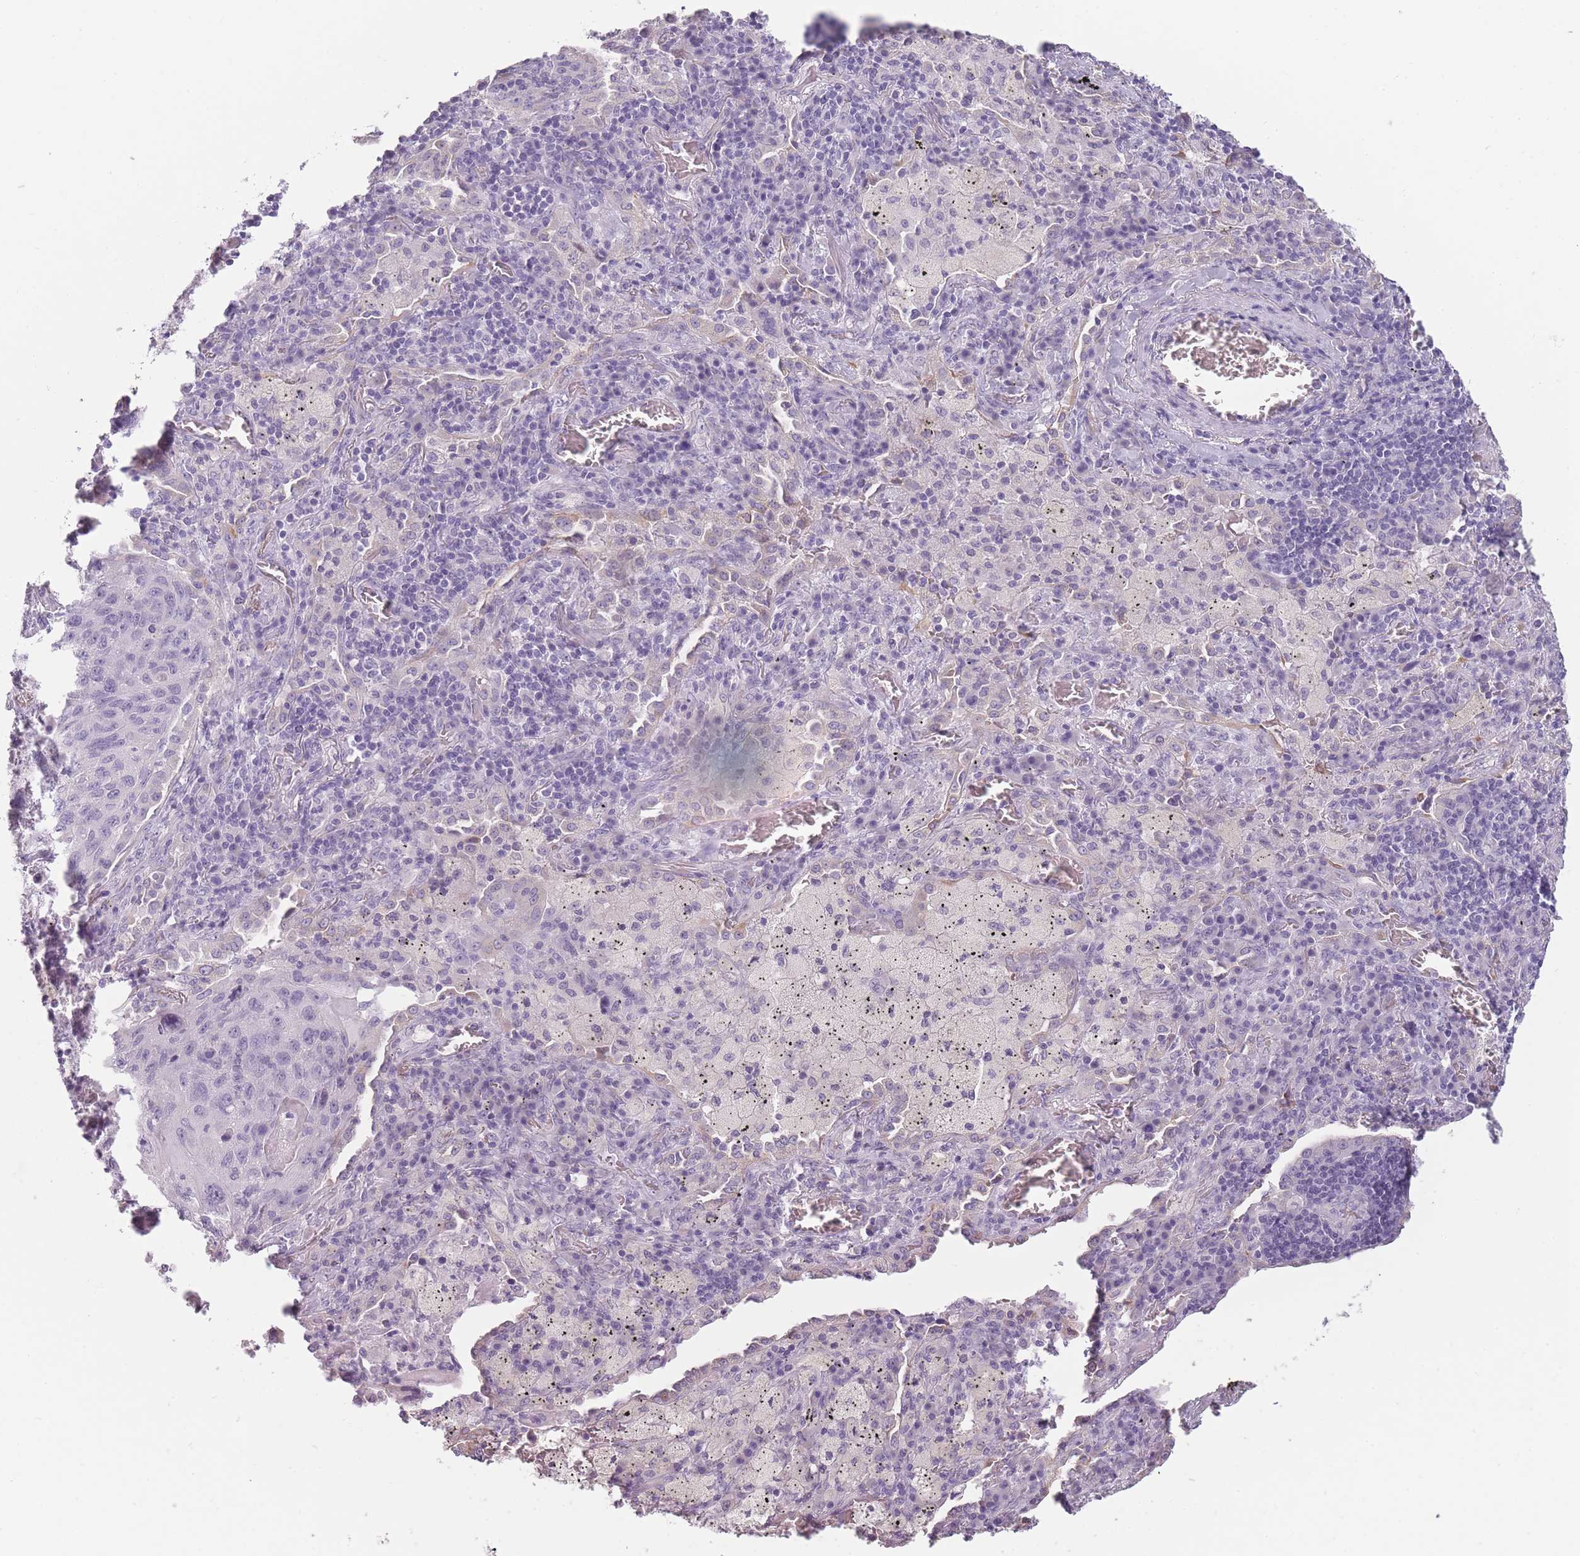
{"staining": {"intensity": "negative", "quantity": "none", "location": "none"}, "tissue": "lung cancer", "cell_type": "Tumor cells", "image_type": "cancer", "snomed": [{"axis": "morphology", "description": "Squamous cell carcinoma, NOS"}, {"axis": "topography", "description": "Lung"}], "caption": "Tumor cells are negative for brown protein staining in lung cancer.", "gene": "TMEM236", "patient": {"sex": "female", "age": 63}}